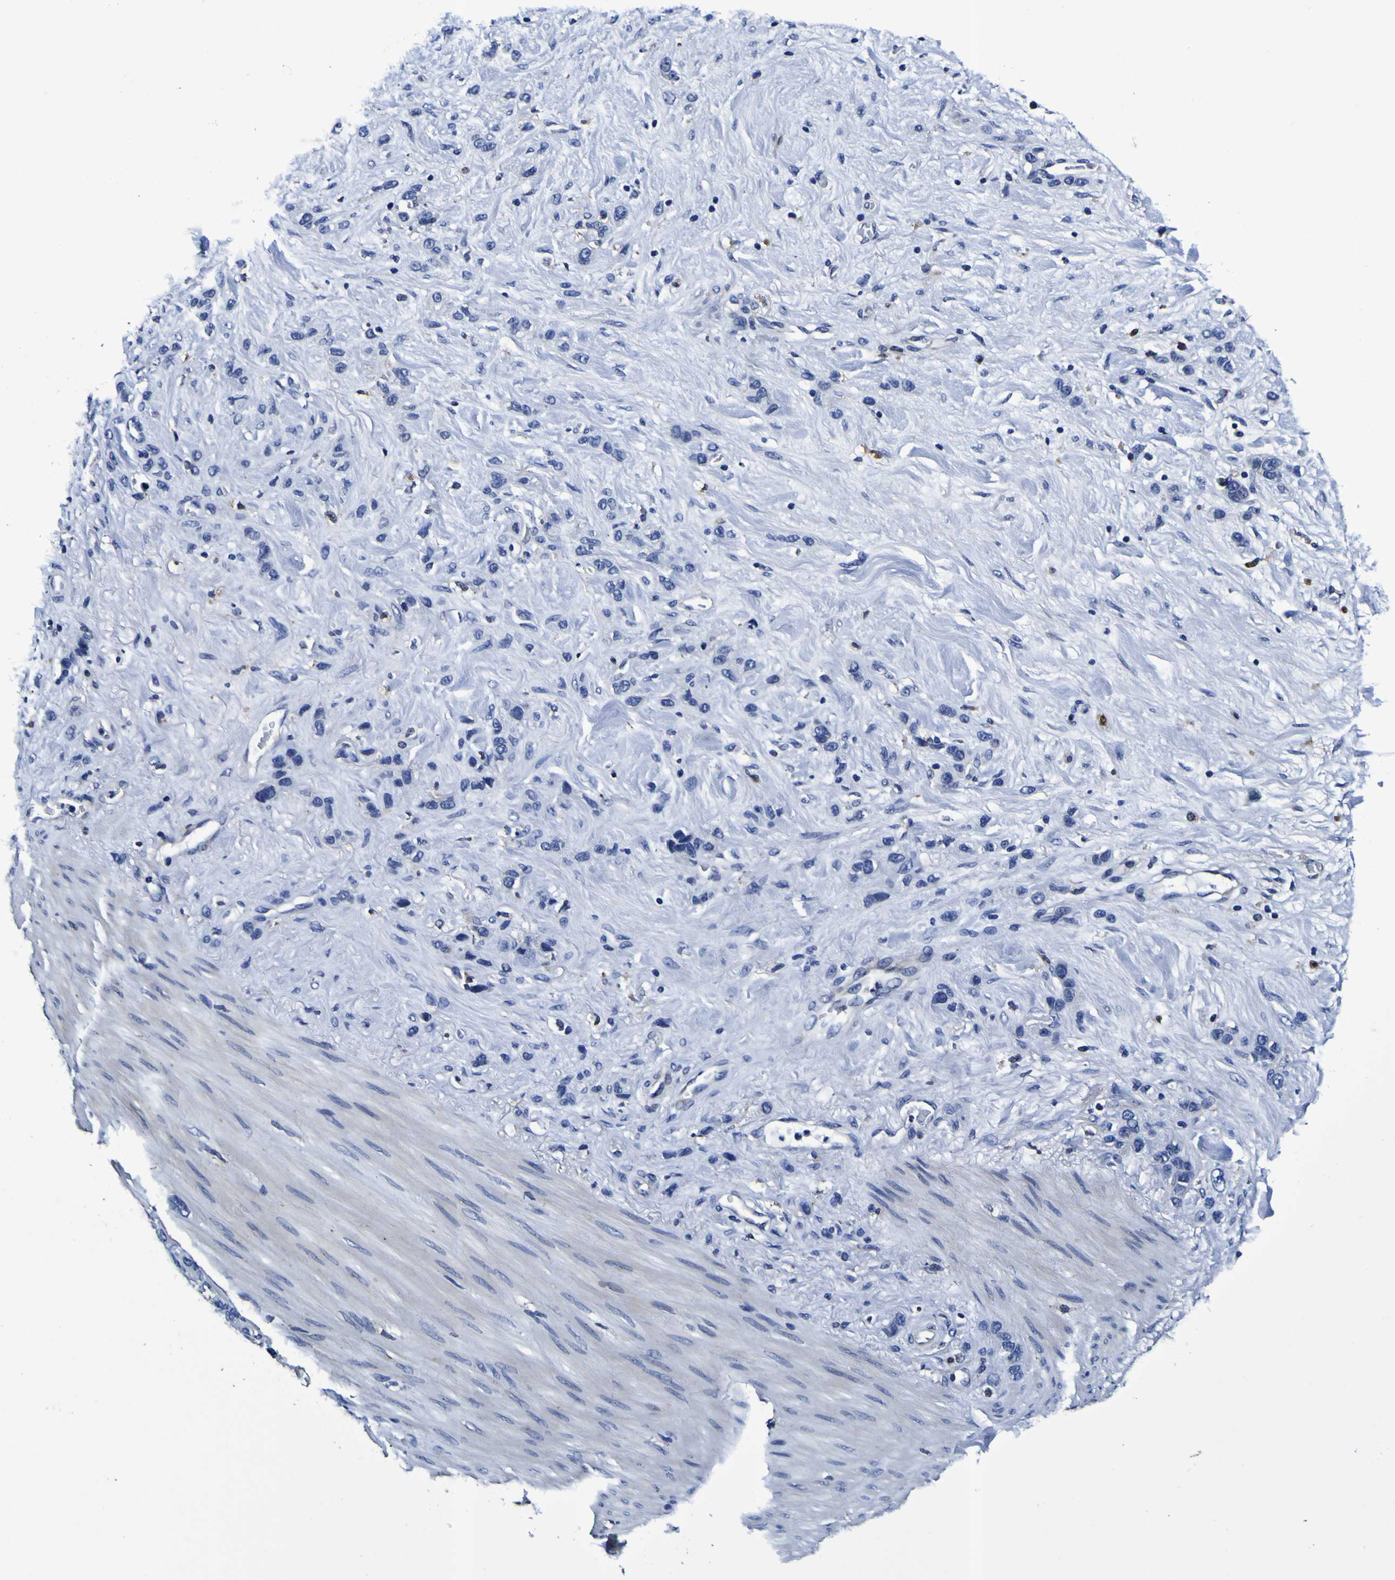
{"staining": {"intensity": "negative", "quantity": "none", "location": "none"}, "tissue": "stomach cancer", "cell_type": "Tumor cells", "image_type": "cancer", "snomed": [{"axis": "morphology", "description": "Adenocarcinoma, NOS"}, {"axis": "morphology", "description": "Adenocarcinoma, High grade"}, {"axis": "topography", "description": "Stomach, upper"}, {"axis": "topography", "description": "Stomach, lower"}], "caption": "Stomach cancer stained for a protein using immunohistochemistry displays no staining tumor cells.", "gene": "GPX1", "patient": {"sex": "female", "age": 65}}